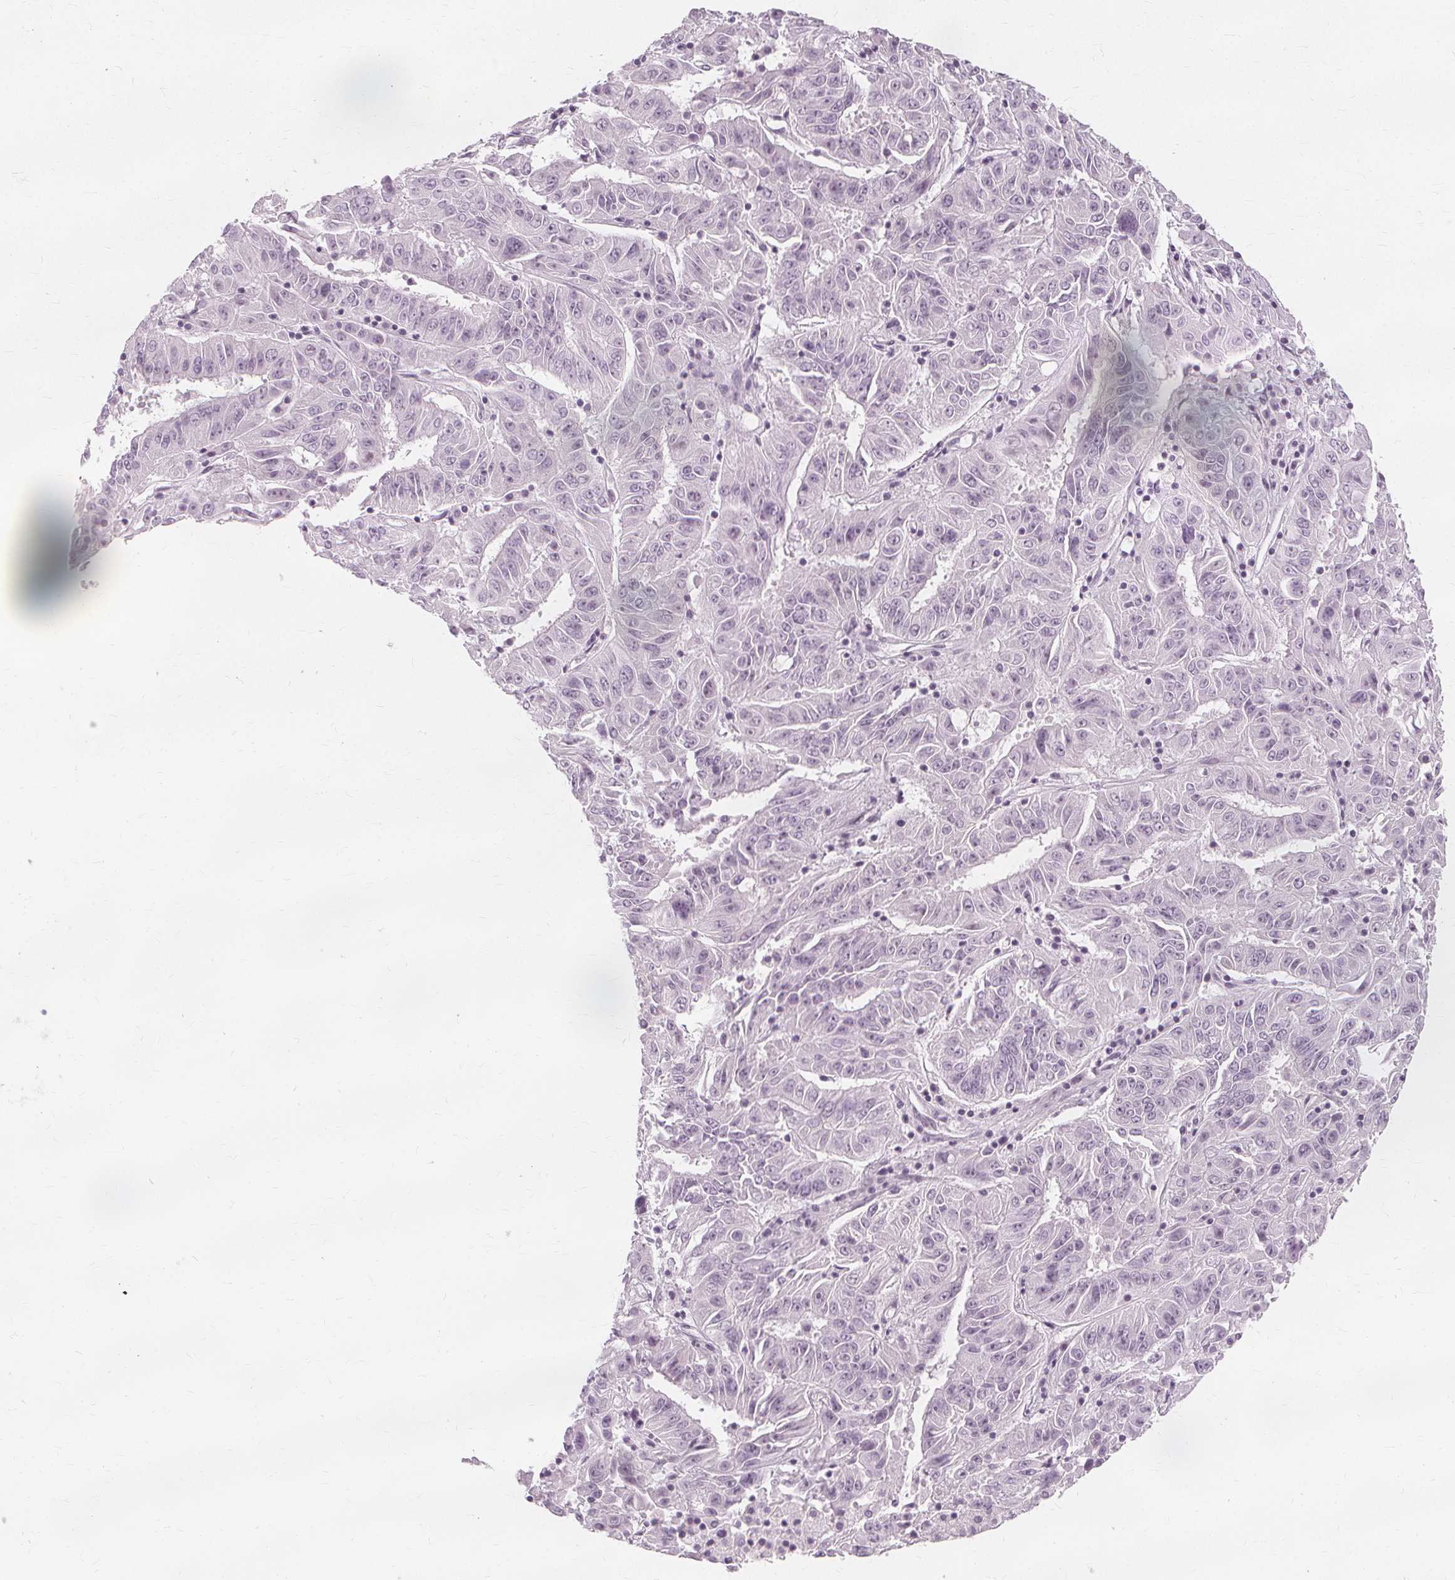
{"staining": {"intensity": "negative", "quantity": "none", "location": "none"}, "tissue": "pancreatic cancer", "cell_type": "Tumor cells", "image_type": "cancer", "snomed": [{"axis": "morphology", "description": "Adenocarcinoma, NOS"}, {"axis": "topography", "description": "Pancreas"}], "caption": "Immunohistochemistry of pancreatic cancer (adenocarcinoma) exhibits no staining in tumor cells.", "gene": "NXPE1", "patient": {"sex": "male", "age": 63}}